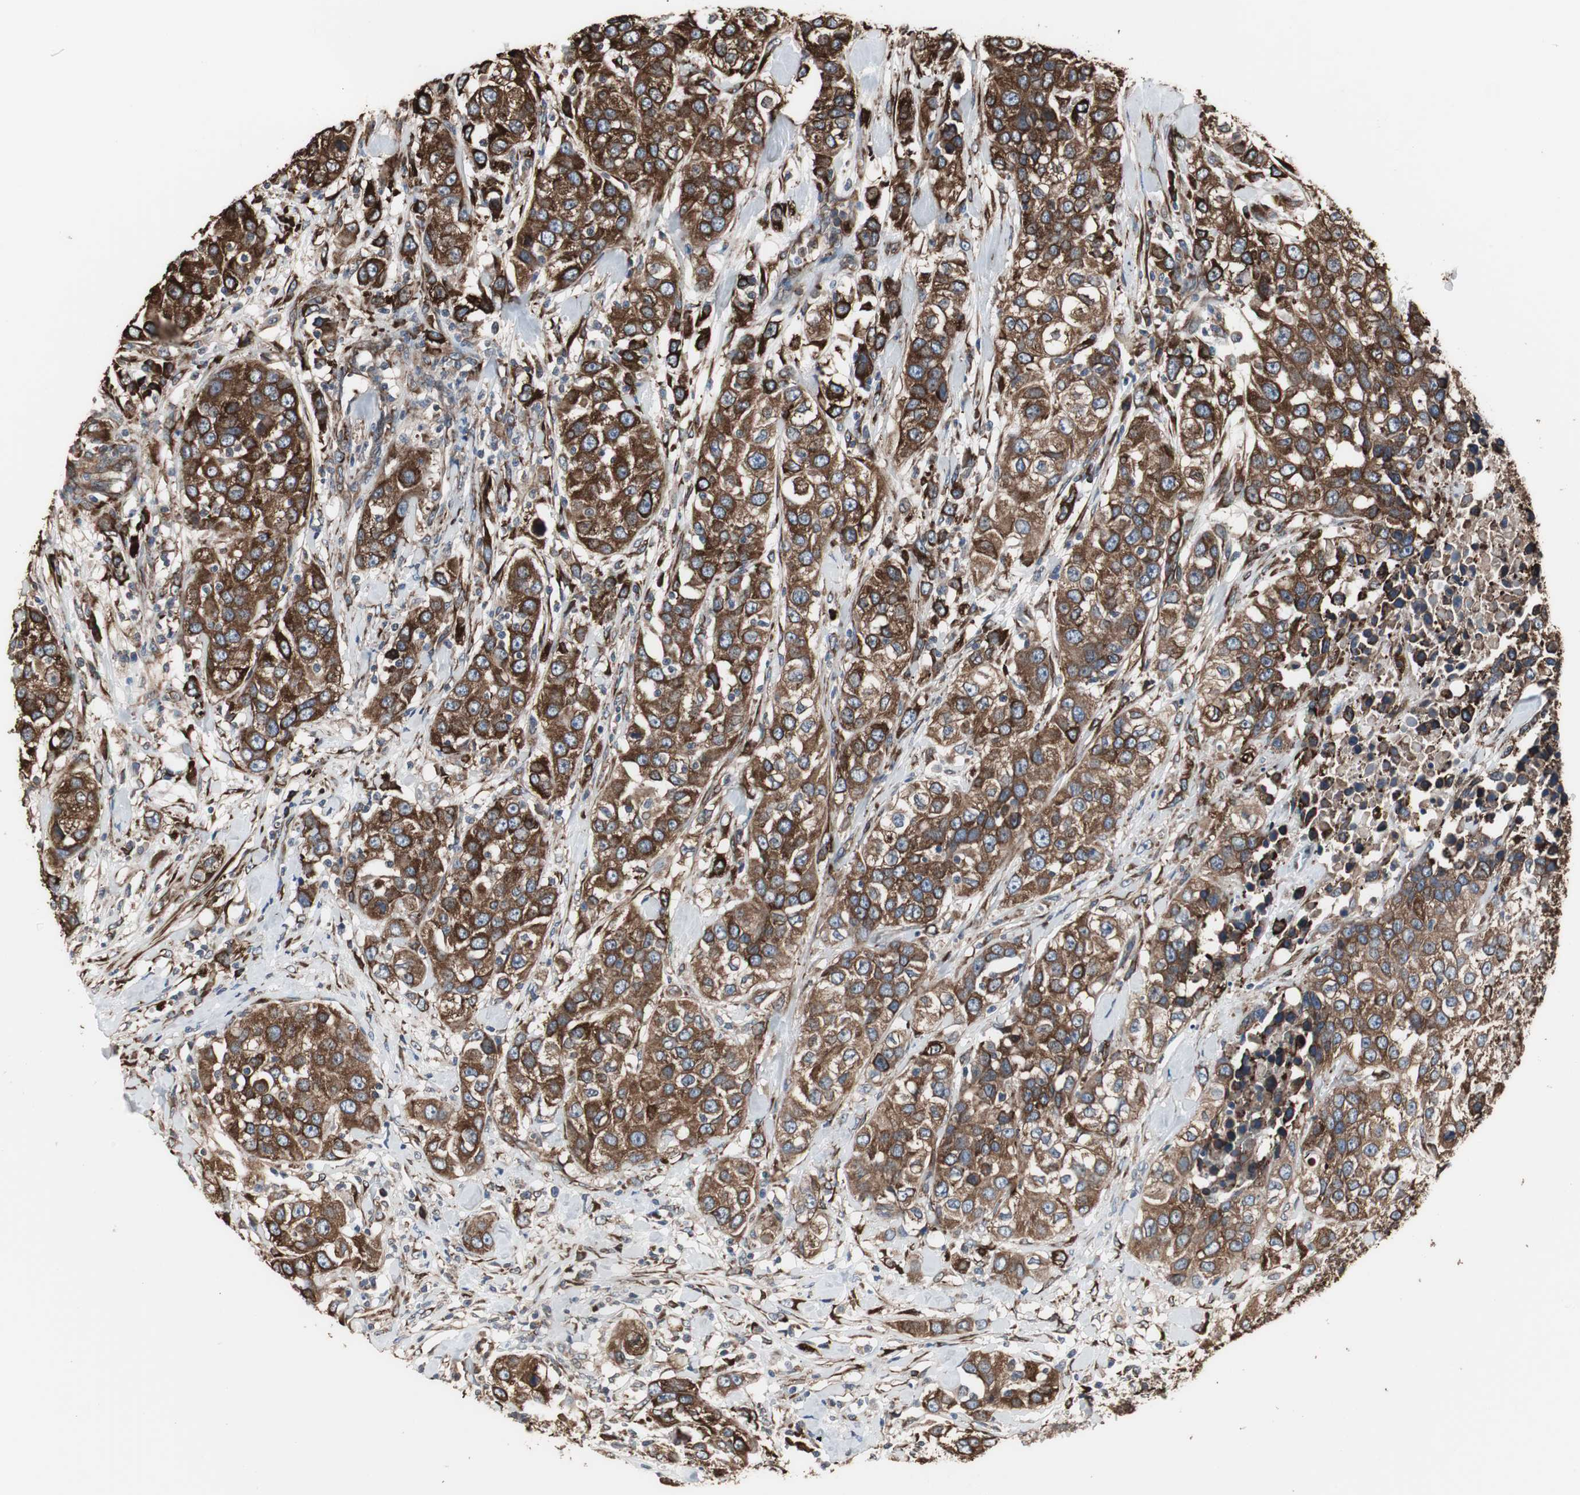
{"staining": {"intensity": "strong", "quantity": ">75%", "location": "cytoplasmic/membranous"}, "tissue": "urothelial cancer", "cell_type": "Tumor cells", "image_type": "cancer", "snomed": [{"axis": "morphology", "description": "Urothelial carcinoma, High grade"}, {"axis": "topography", "description": "Urinary bladder"}], "caption": "Tumor cells exhibit high levels of strong cytoplasmic/membranous positivity in about >75% of cells in urothelial cancer.", "gene": "CALU", "patient": {"sex": "female", "age": 80}}